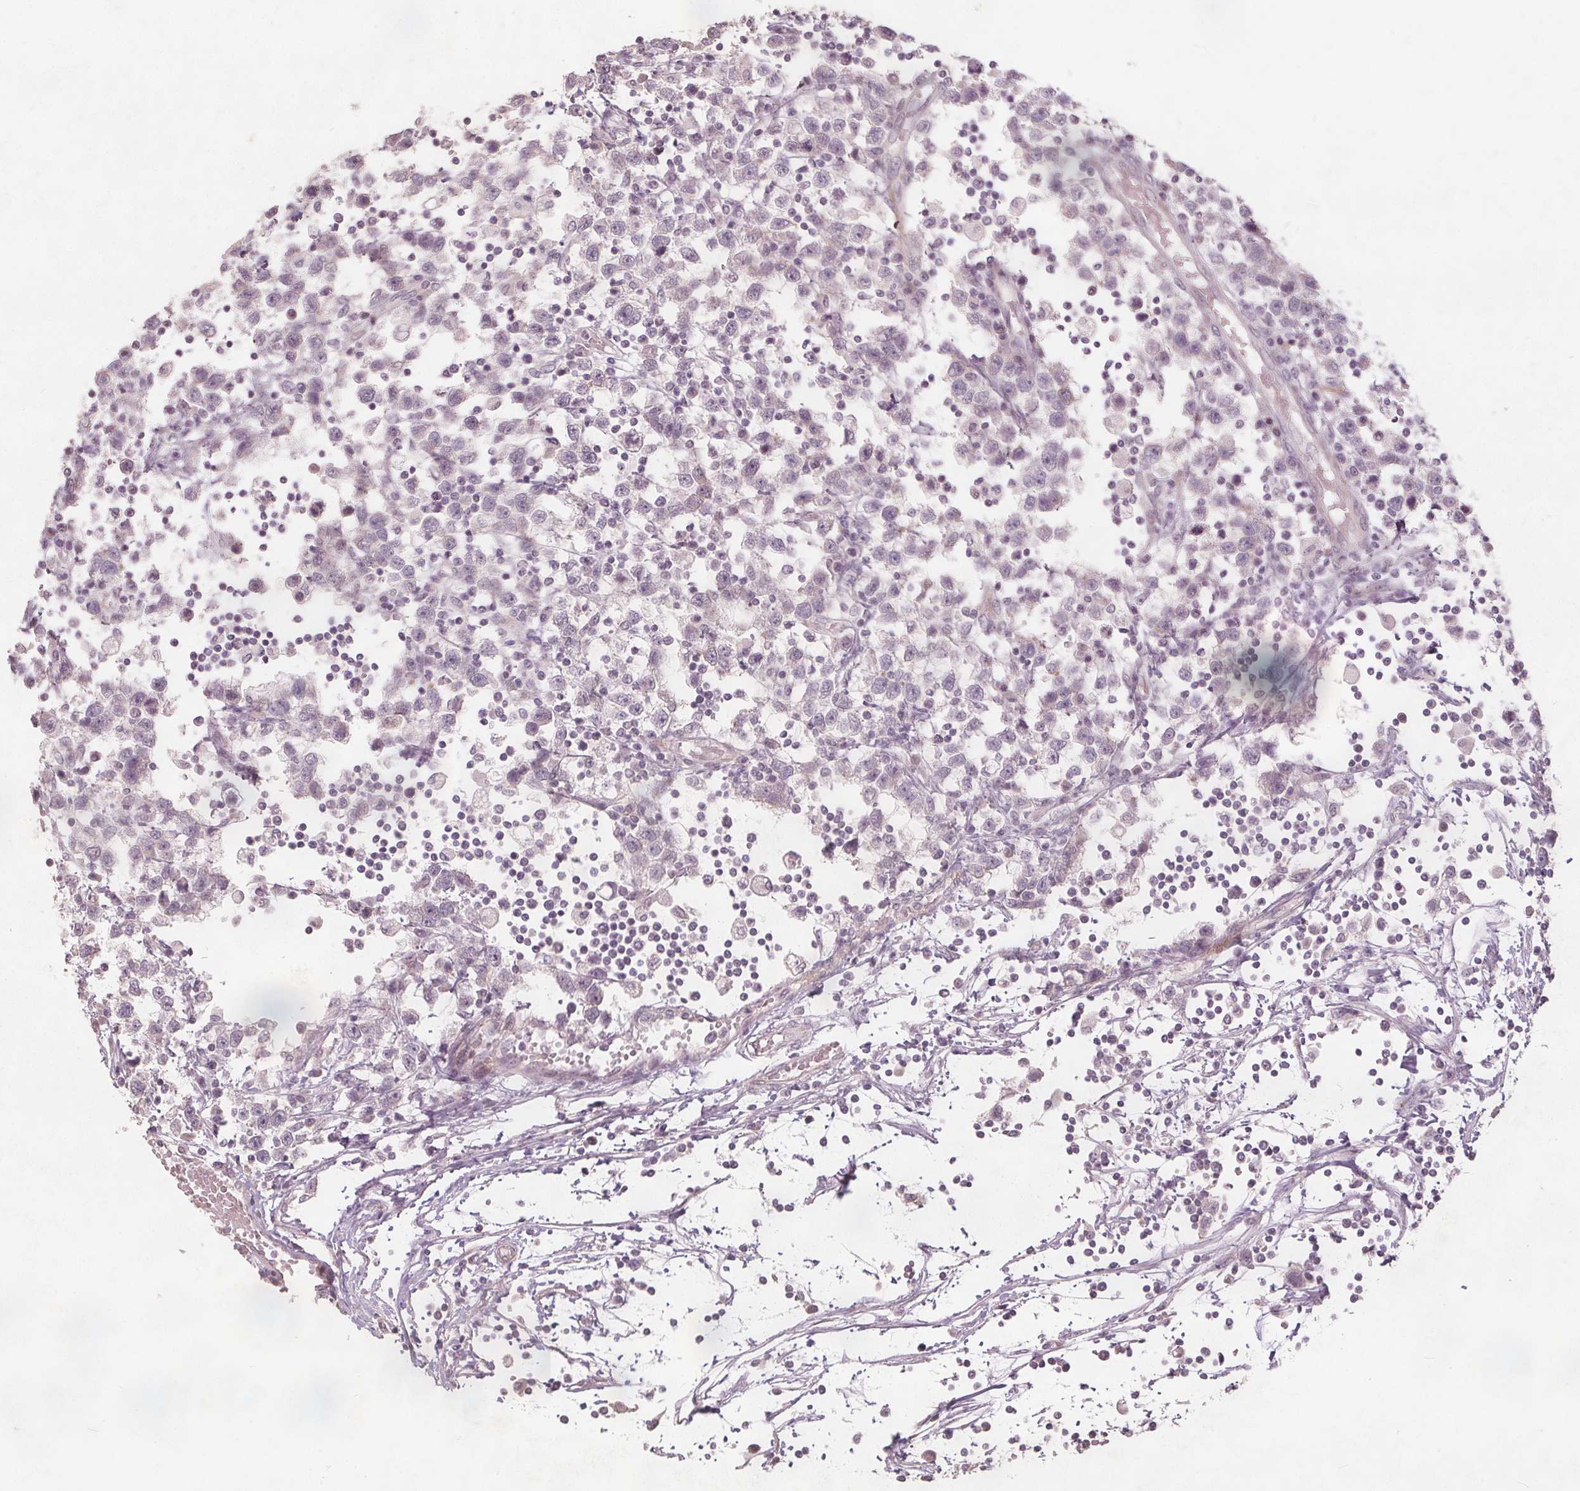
{"staining": {"intensity": "negative", "quantity": "none", "location": "none"}, "tissue": "testis cancer", "cell_type": "Tumor cells", "image_type": "cancer", "snomed": [{"axis": "morphology", "description": "Seminoma, NOS"}, {"axis": "topography", "description": "Testis"}], "caption": "Testis seminoma stained for a protein using immunohistochemistry reveals no expression tumor cells.", "gene": "PTPRT", "patient": {"sex": "male", "age": 34}}